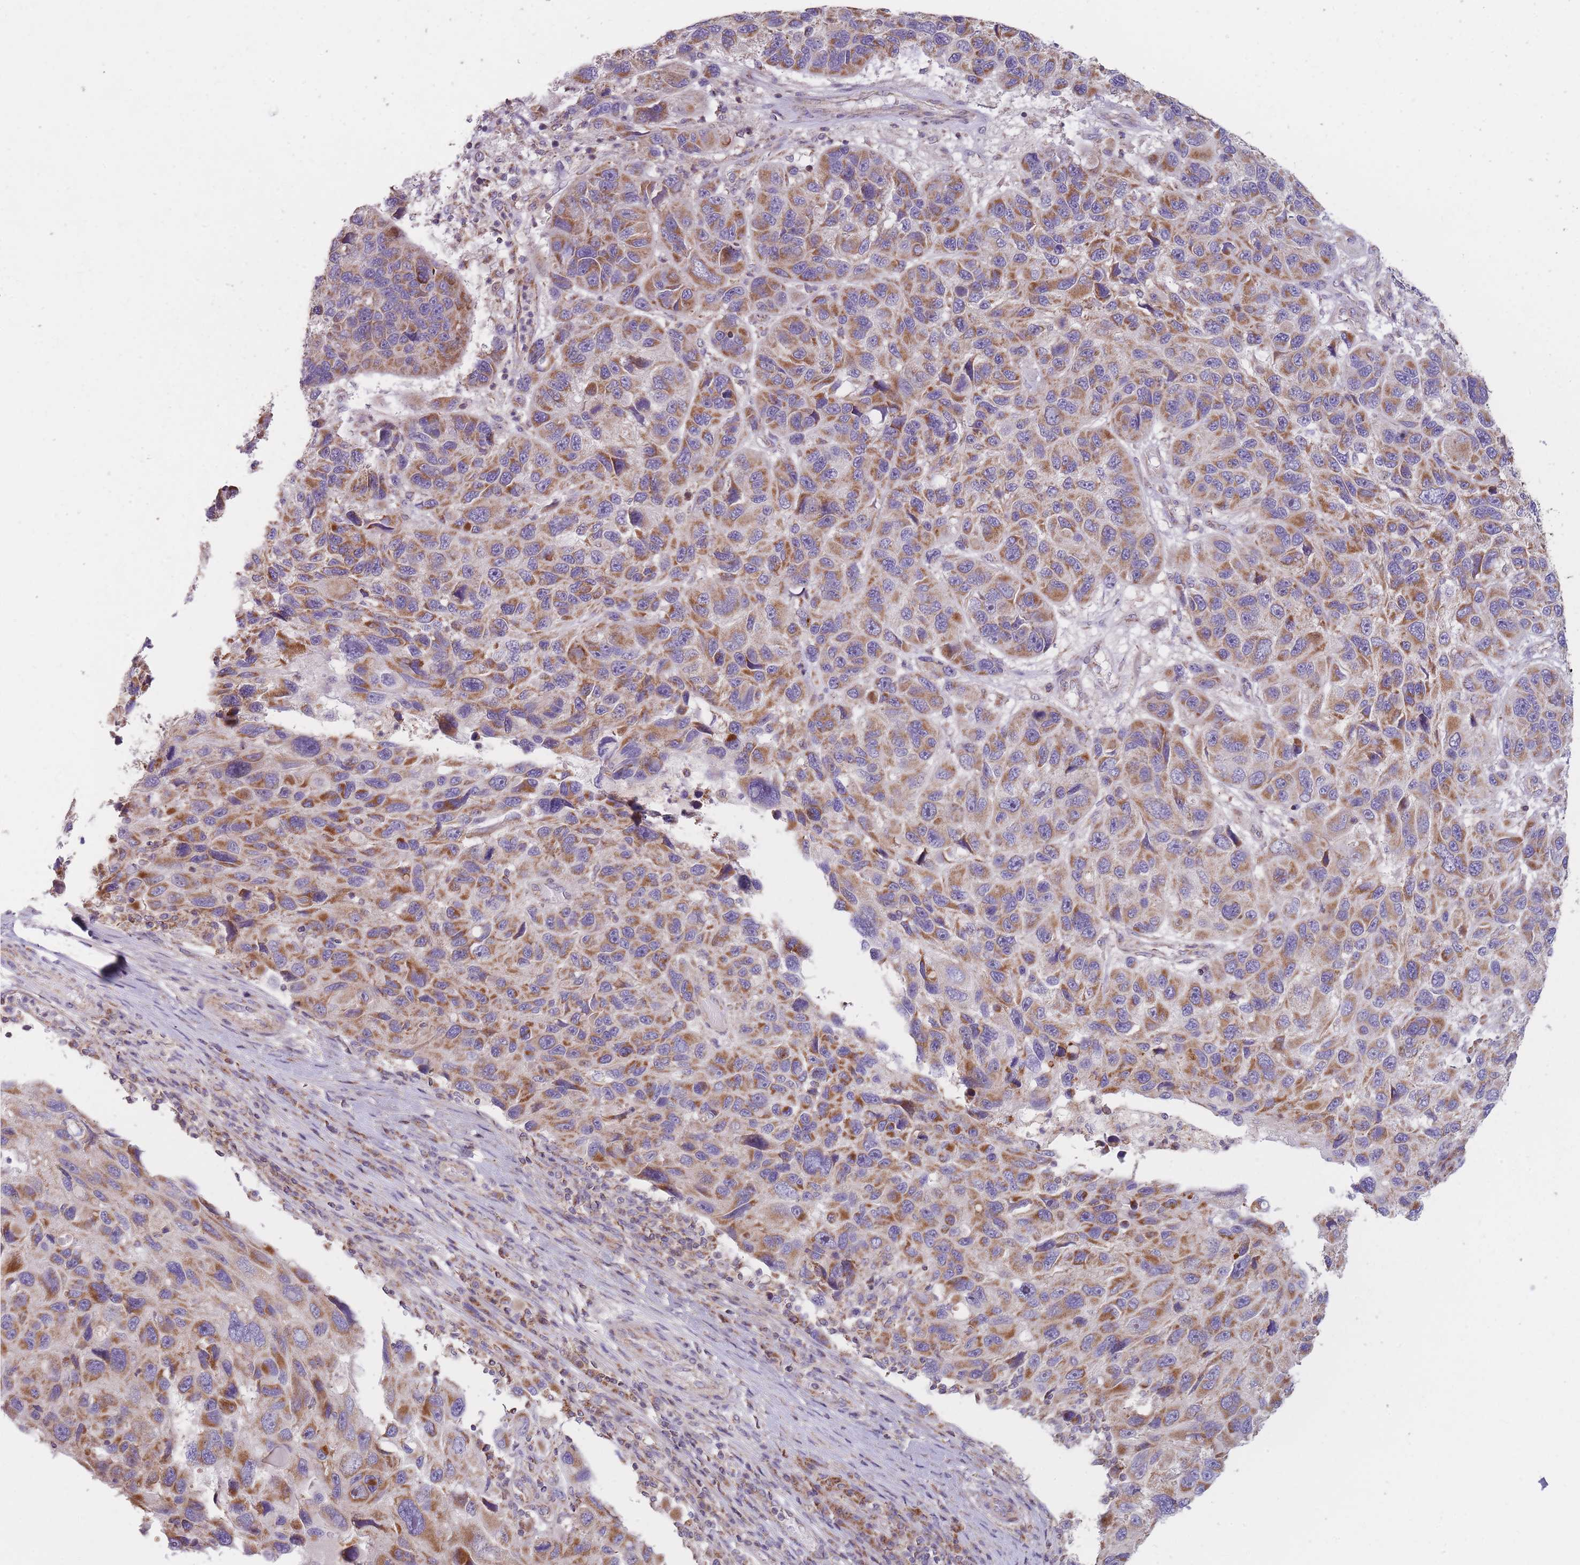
{"staining": {"intensity": "moderate", "quantity": ">75%", "location": "cytoplasmic/membranous"}, "tissue": "melanoma", "cell_type": "Tumor cells", "image_type": "cancer", "snomed": [{"axis": "morphology", "description": "Malignant melanoma, NOS"}, {"axis": "topography", "description": "Skin"}], "caption": "An IHC micrograph of neoplastic tissue is shown. Protein staining in brown highlights moderate cytoplasmic/membranous positivity in melanoma within tumor cells.", "gene": "NDUFA9", "patient": {"sex": "male", "age": 53}}